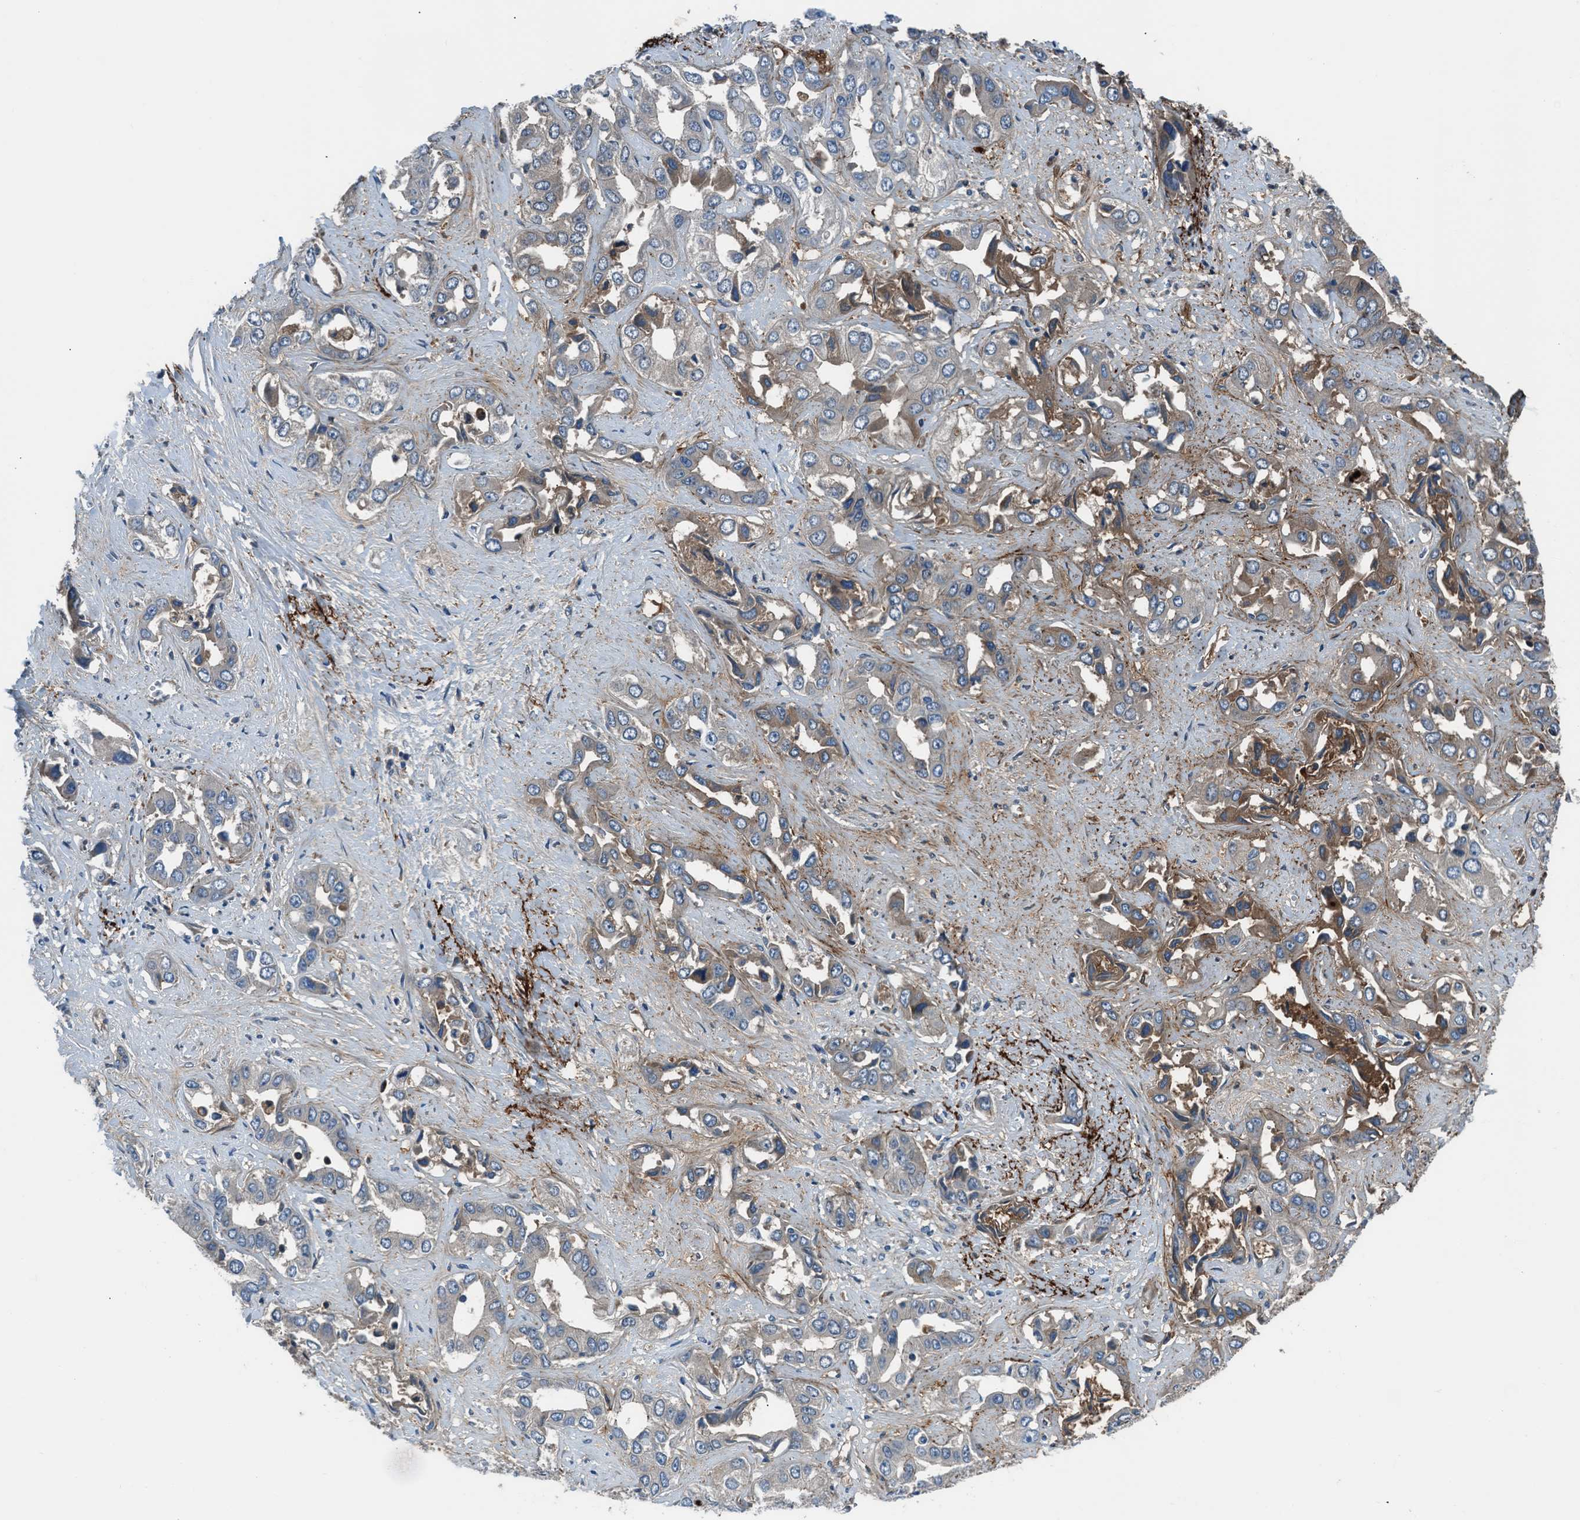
{"staining": {"intensity": "weak", "quantity": "<25%", "location": "cytoplasmic/membranous"}, "tissue": "liver cancer", "cell_type": "Tumor cells", "image_type": "cancer", "snomed": [{"axis": "morphology", "description": "Cholangiocarcinoma"}, {"axis": "topography", "description": "Liver"}], "caption": "Immunohistochemistry of liver cancer (cholangiocarcinoma) displays no expression in tumor cells.", "gene": "SLC38A6", "patient": {"sex": "female", "age": 52}}